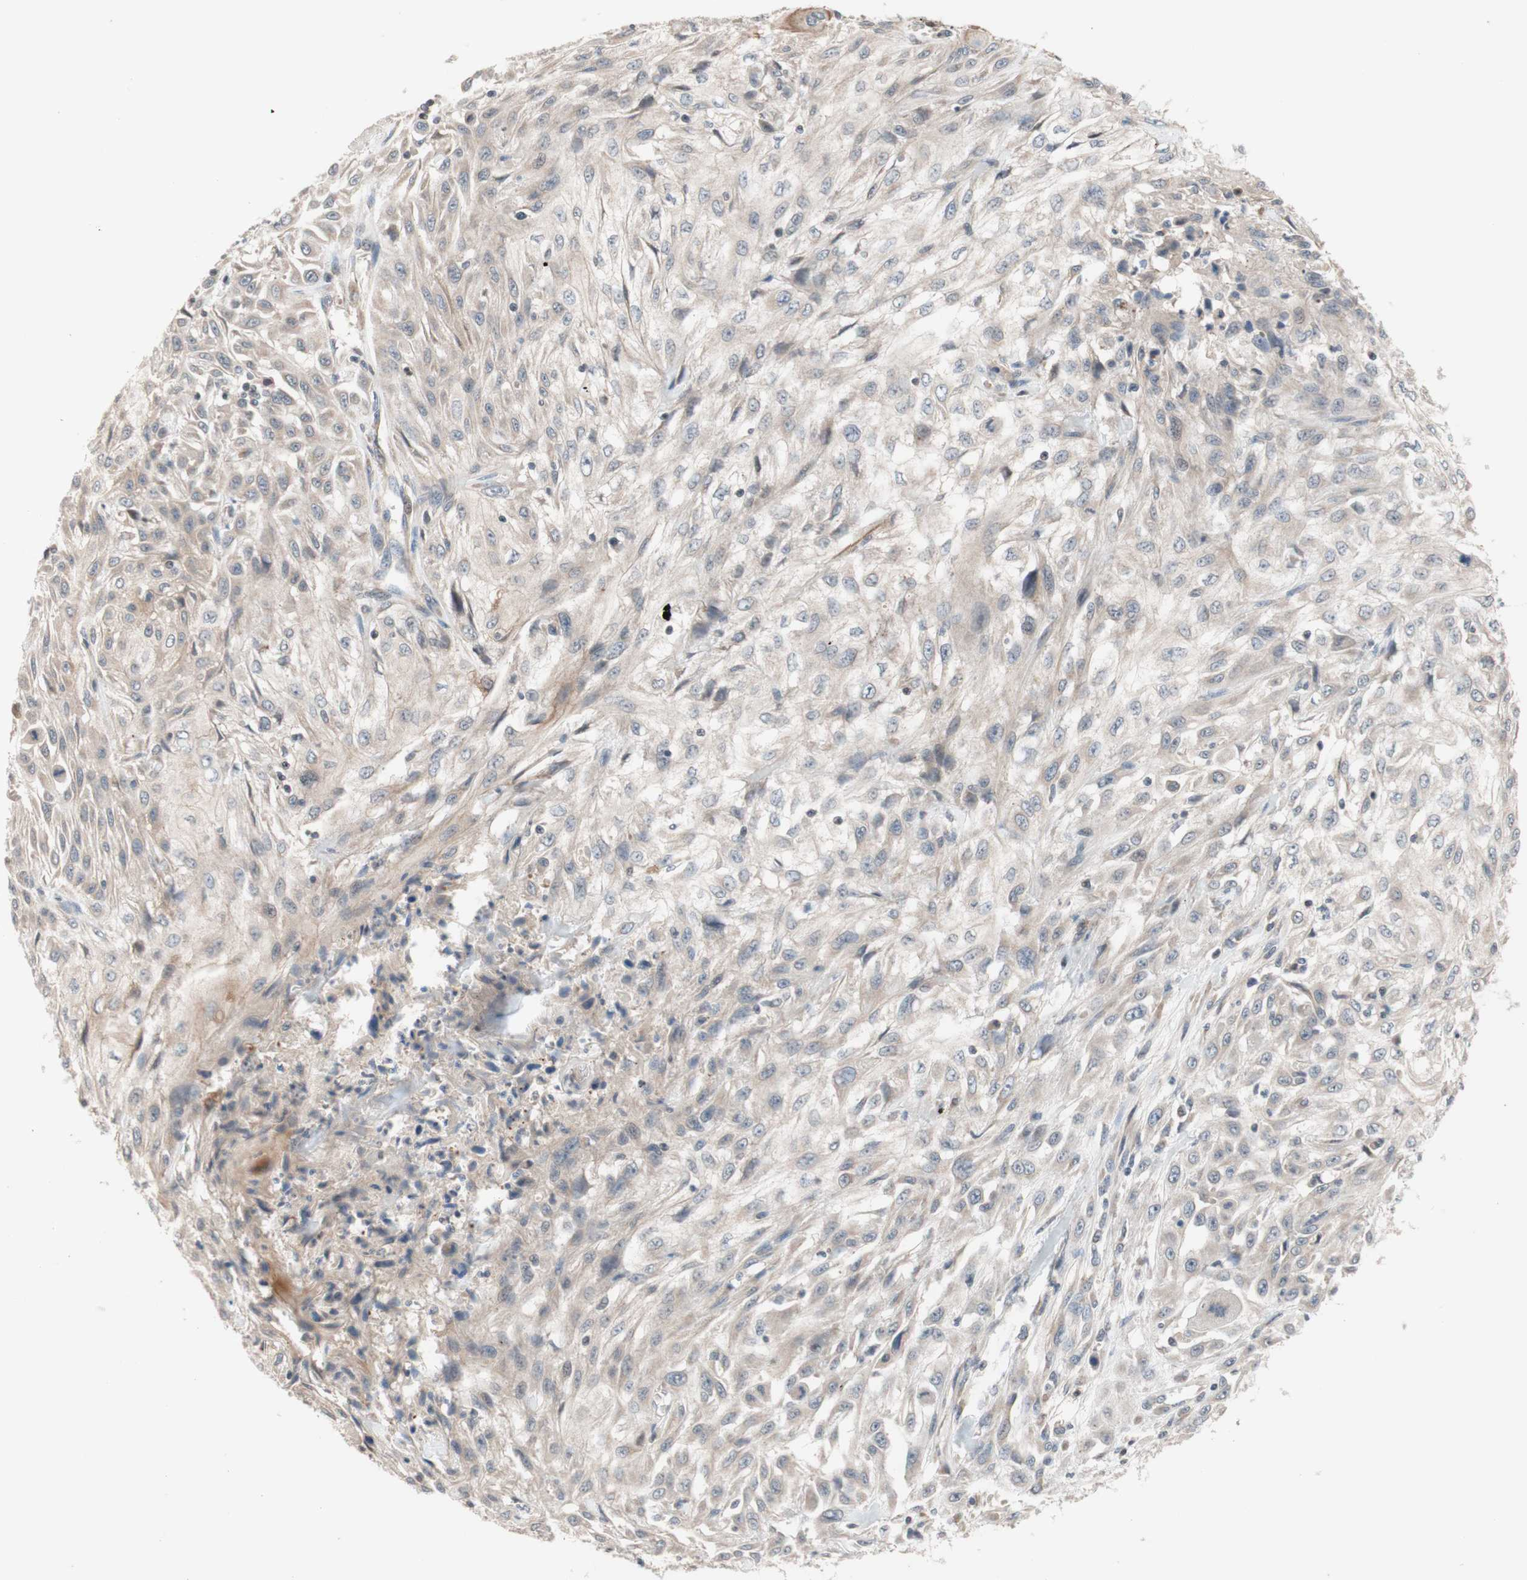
{"staining": {"intensity": "weak", "quantity": "25%-75%", "location": "cytoplasmic/membranous"}, "tissue": "skin cancer", "cell_type": "Tumor cells", "image_type": "cancer", "snomed": [{"axis": "morphology", "description": "Squamous cell carcinoma, NOS"}, {"axis": "topography", "description": "Skin"}], "caption": "Protein staining of skin squamous cell carcinoma tissue displays weak cytoplasmic/membranous expression in about 25%-75% of tumor cells.", "gene": "CD55", "patient": {"sex": "male", "age": 75}}